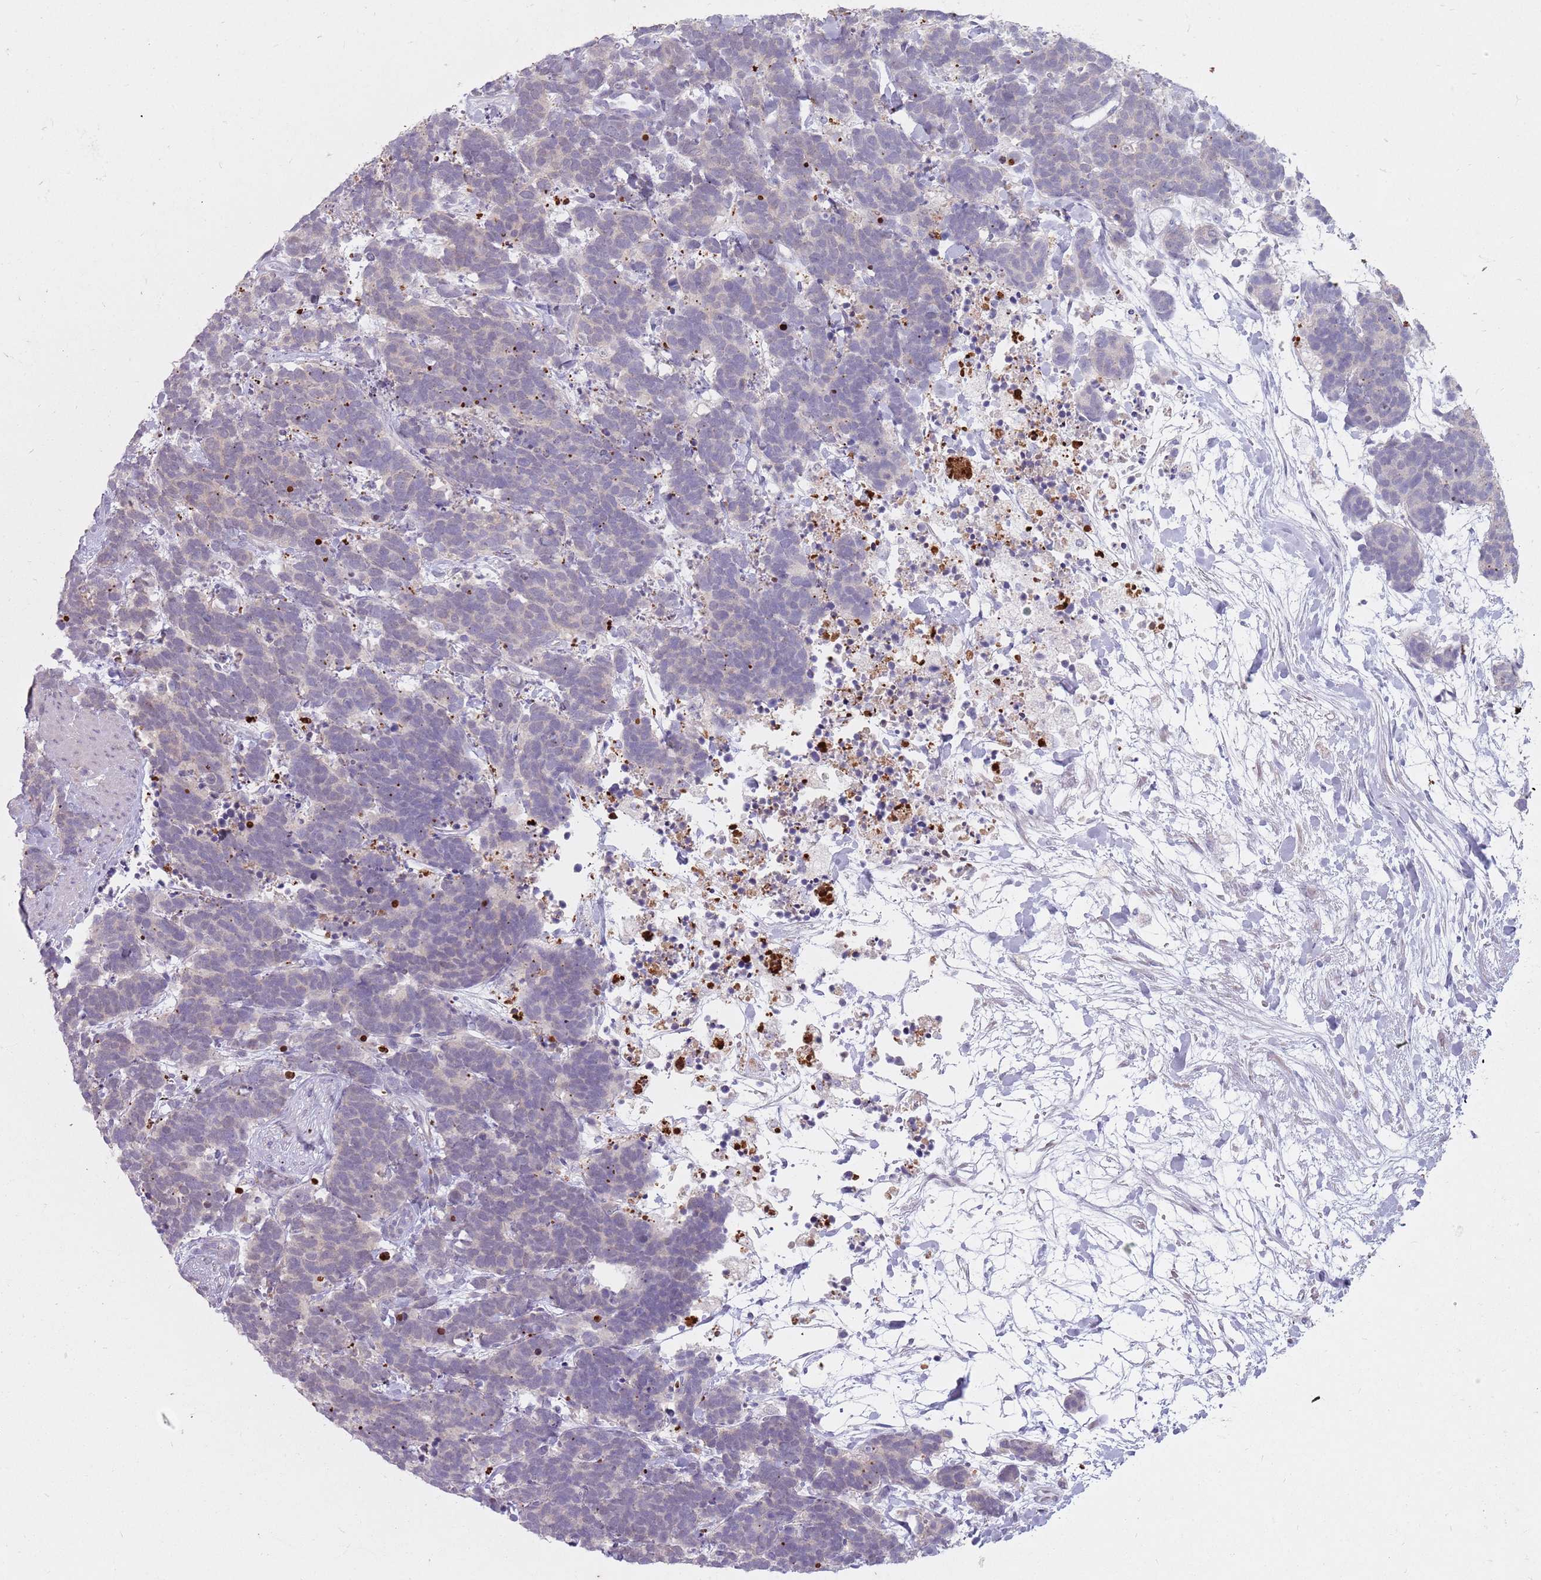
{"staining": {"intensity": "negative", "quantity": "none", "location": "none"}, "tissue": "carcinoid", "cell_type": "Tumor cells", "image_type": "cancer", "snomed": [{"axis": "morphology", "description": "Carcinoma, NOS"}, {"axis": "morphology", "description": "Carcinoid, malignant, NOS"}, {"axis": "topography", "description": "Prostate"}], "caption": "This is a image of immunohistochemistry (IHC) staining of carcinoid, which shows no positivity in tumor cells.", "gene": "DXO", "patient": {"sex": "male", "age": 57}}